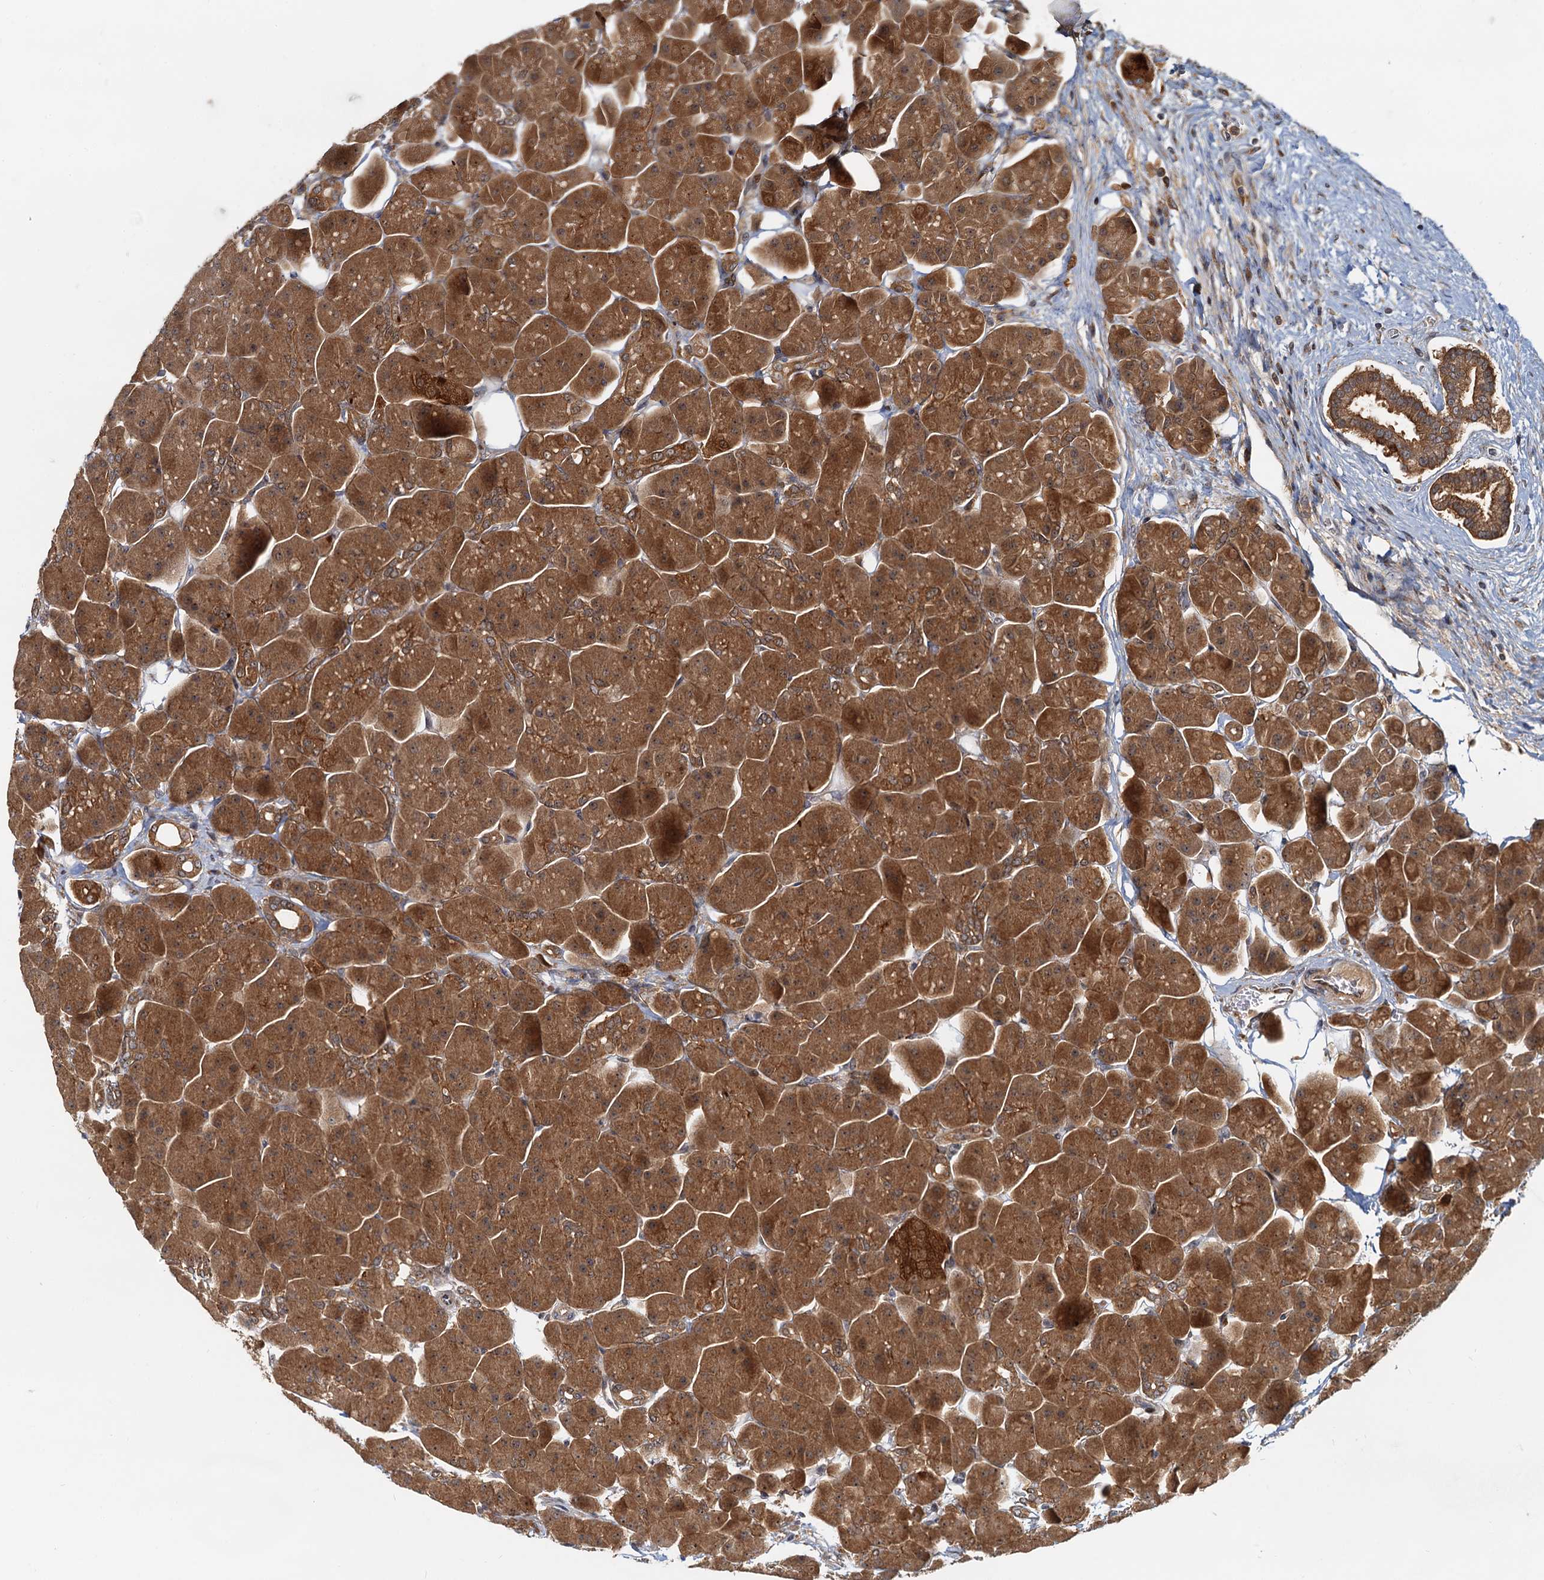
{"staining": {"intensity": "moderate", "quantity": ">75%", "location": "cytoplasmic/membranous"}, "tissue": "pancreas", "cell_type": "Exocrine glandular cells", "image_type": "normal", "snomed": [{"axis": "morphology", "description": "Normal tissue, NOS"}, {"axis": "topography", "description": "Pancreas"}], "caption": "Immunohistochemistry of normal human pancreas exhibits medium levels of moderate cytoplasmic/membranous positivity in approximately >75% of exocrine glandular cells.", "gene": "TOLLIP", "patient": {"sex": "male", "age": 66}}